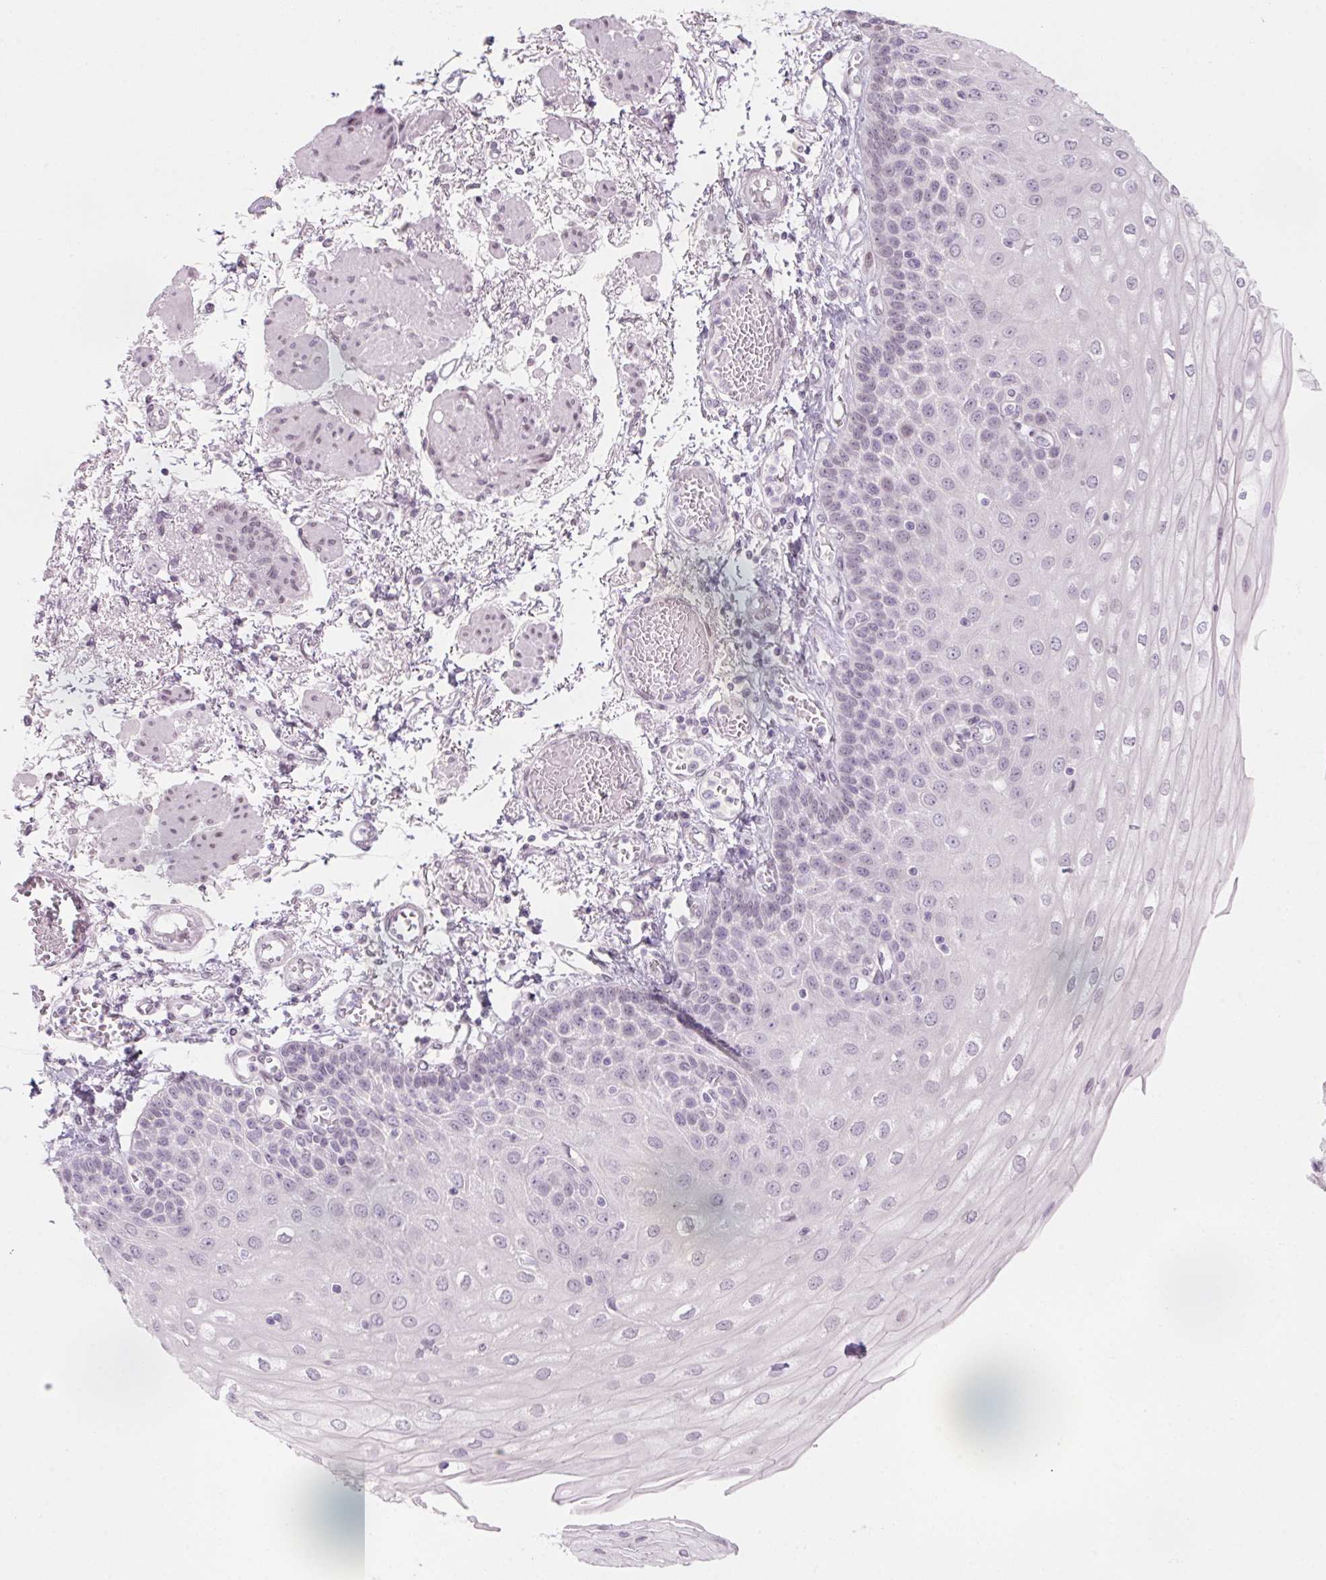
{"staining": {"intensity": "negative", "quantity": "none", "location": "none"}, "tissue": "esophagus", "cell_type": "Squamous epithelial cells", "image_type": "normal", "snomed": [{"axis": "morphology", "description": "Normal tissue, NOS"}, {"axis": "morphology", "description": "Adenocarcinoma, NOS"}, {"axis": "topography", "description": "Esophagus"}], "caption": "Squamous epithelial cells show no significant protein staining in benign esophagus. (DAB (3,3'-diaminobenzidine) immunohistochemistry, high magnification).", "gene": "KCNQ2", "patient": {"sex": "male", "age": 81}}